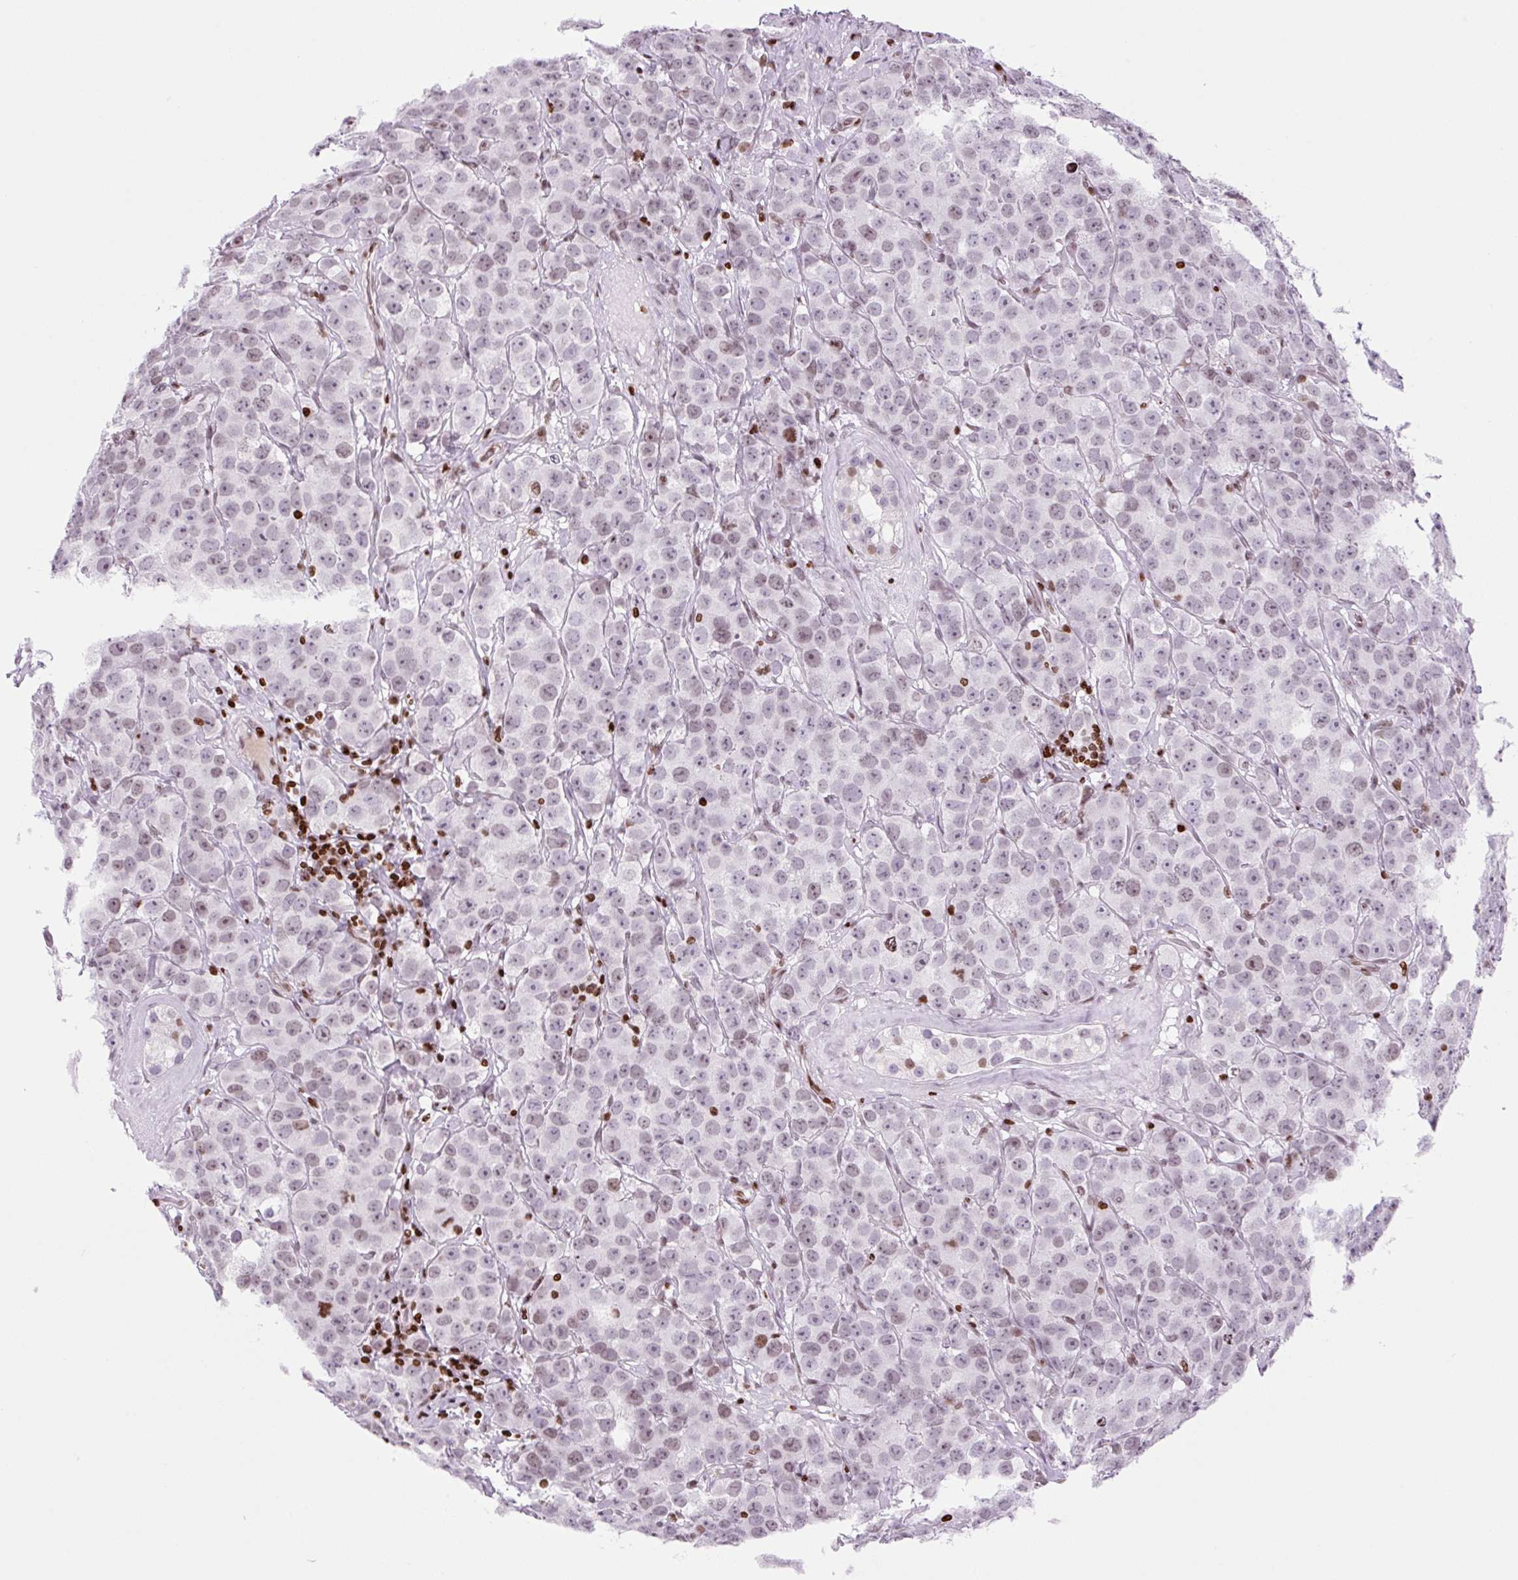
{"staining": {"intensity": "negative", "quantity": "none", "location": "none"}, "tissue": "testis cancer", "cell_type": "Tumor cells", "image_type": "cancer", "snomed": [{"axis": "morphology", "description": "Seminoma, NOS"}, {"axis": "topography", "description": "Testis"}], "caption": "High magnification brightfield microscopy of testis cancer stained with DAB (3,3'-diaminobenzidine) (brown) and counterstained with hematoxylin (blue): tumor cells show no significant expression.", "gene": "H1-3", "patient": {"sex": "male", "age": 28}}